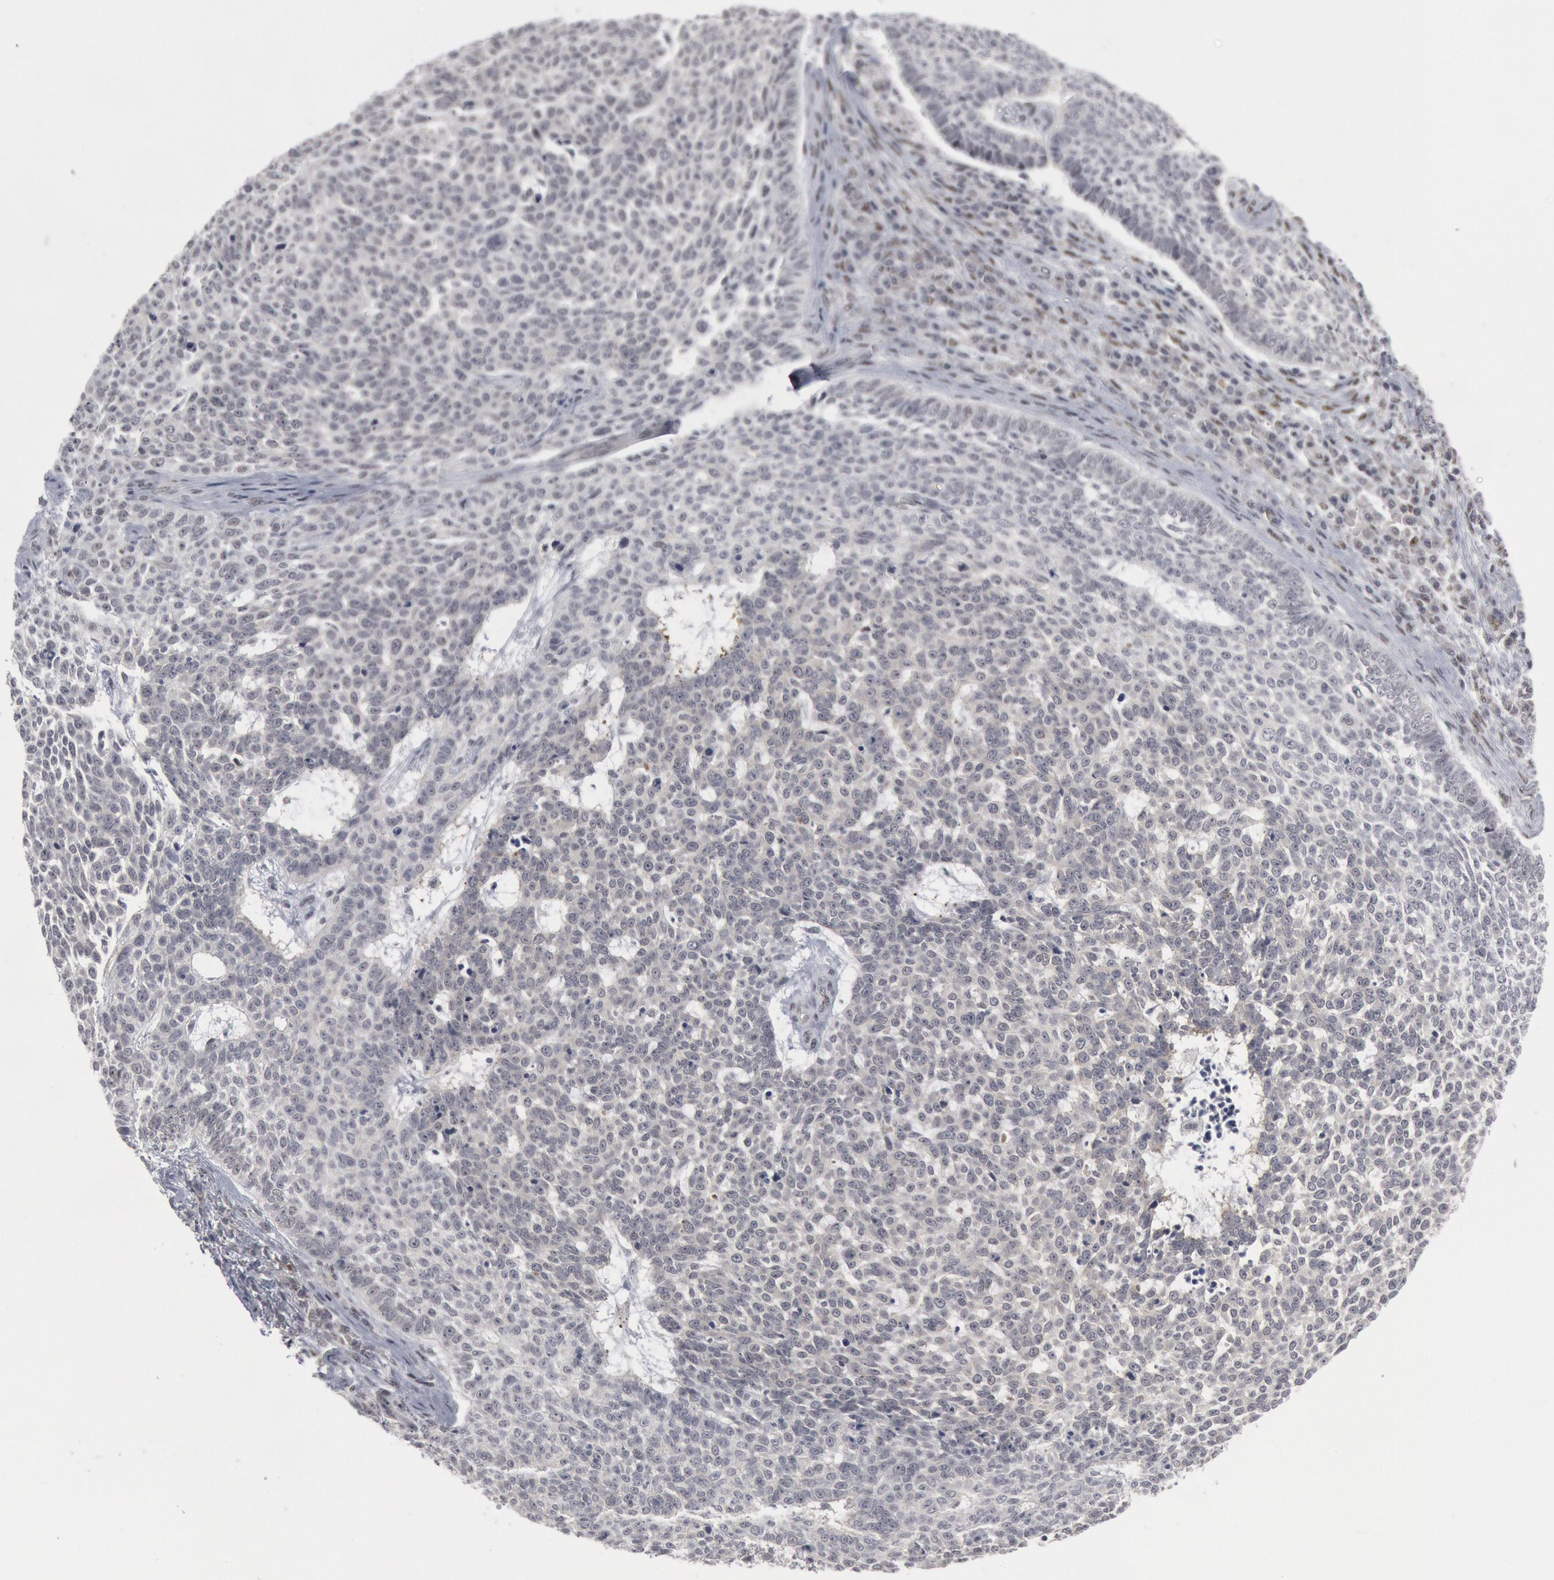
{"staining": {"intensity": "negative", "quantity": "none", "location": "none"}, "tissue": "skin cancer", "cell_type": "Tumor cells", "image_type": "cancer", "snomed": [{"axis": "morphology", "description": "Basal cell carcinoma"}, {"axis": "topography", "description": "Skin"}], "caption": "Immunohistochemical staining of skin cancer (basal cell carcinoma) shows no significant positivity in tumor cells.", "gene": "FOXO1", "patient": {"sex": "female", "age": 89}}